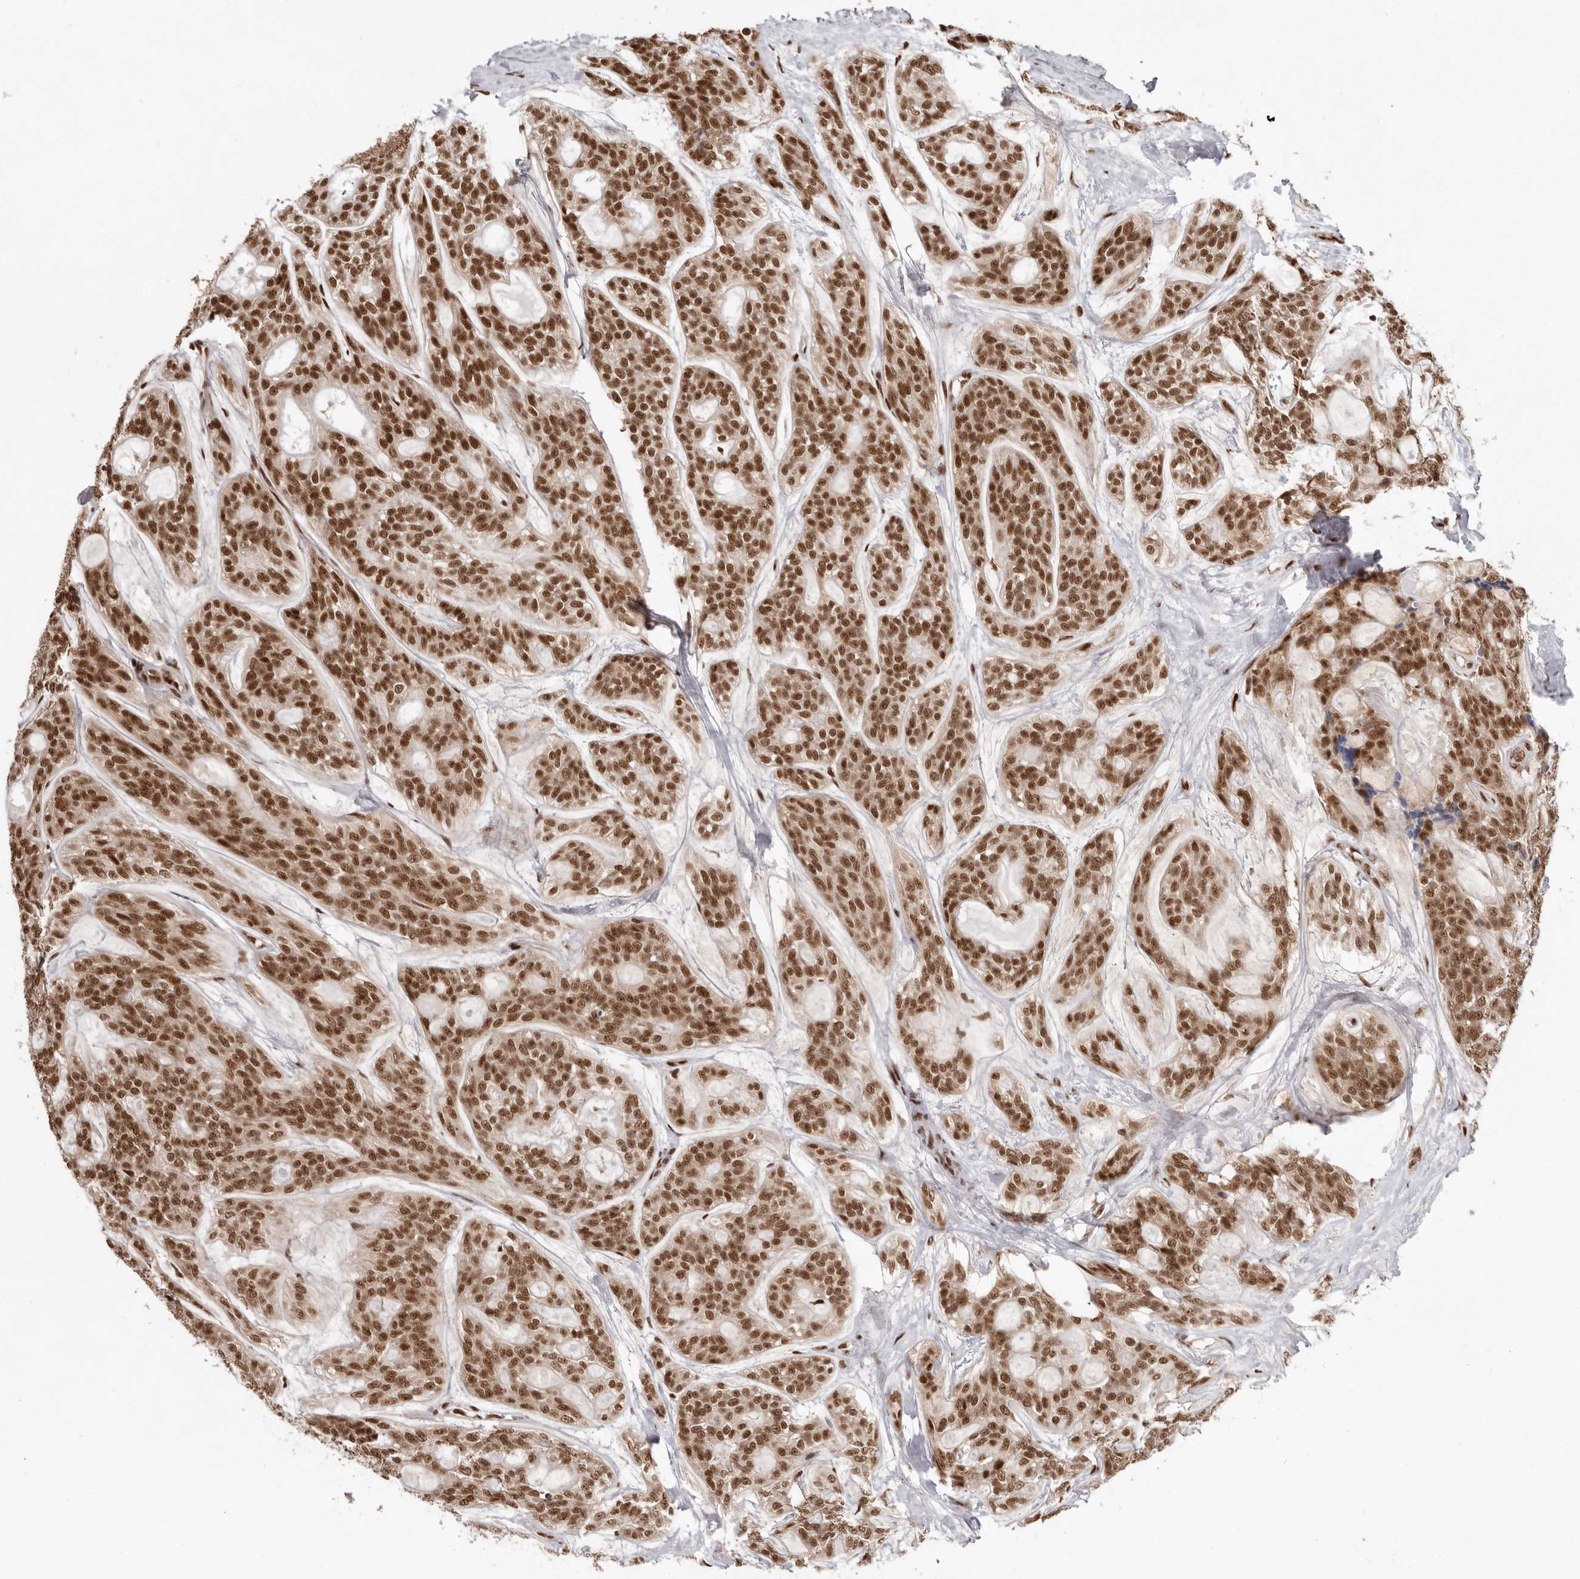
{"staining": {"intensity": "strong", "quantity": ">75%", "location": "nuclear"}, "tissue": "head and neck cancer", "cell_type": "Tumor cells", "image_type": "cancer", "snomed": [{"axis": "morphology", "description": "Adenocarcinoma, NOS"}, {"axis": "topography", "description": "Head-Neck"}], "caption": "Tumor cells reveal high levels of strong nuclear staining in approximately >75% of cells in head and neck adenocarcinoma.", "gene": "CHTOP", "patient": {"sex": "male", "age": 66}}